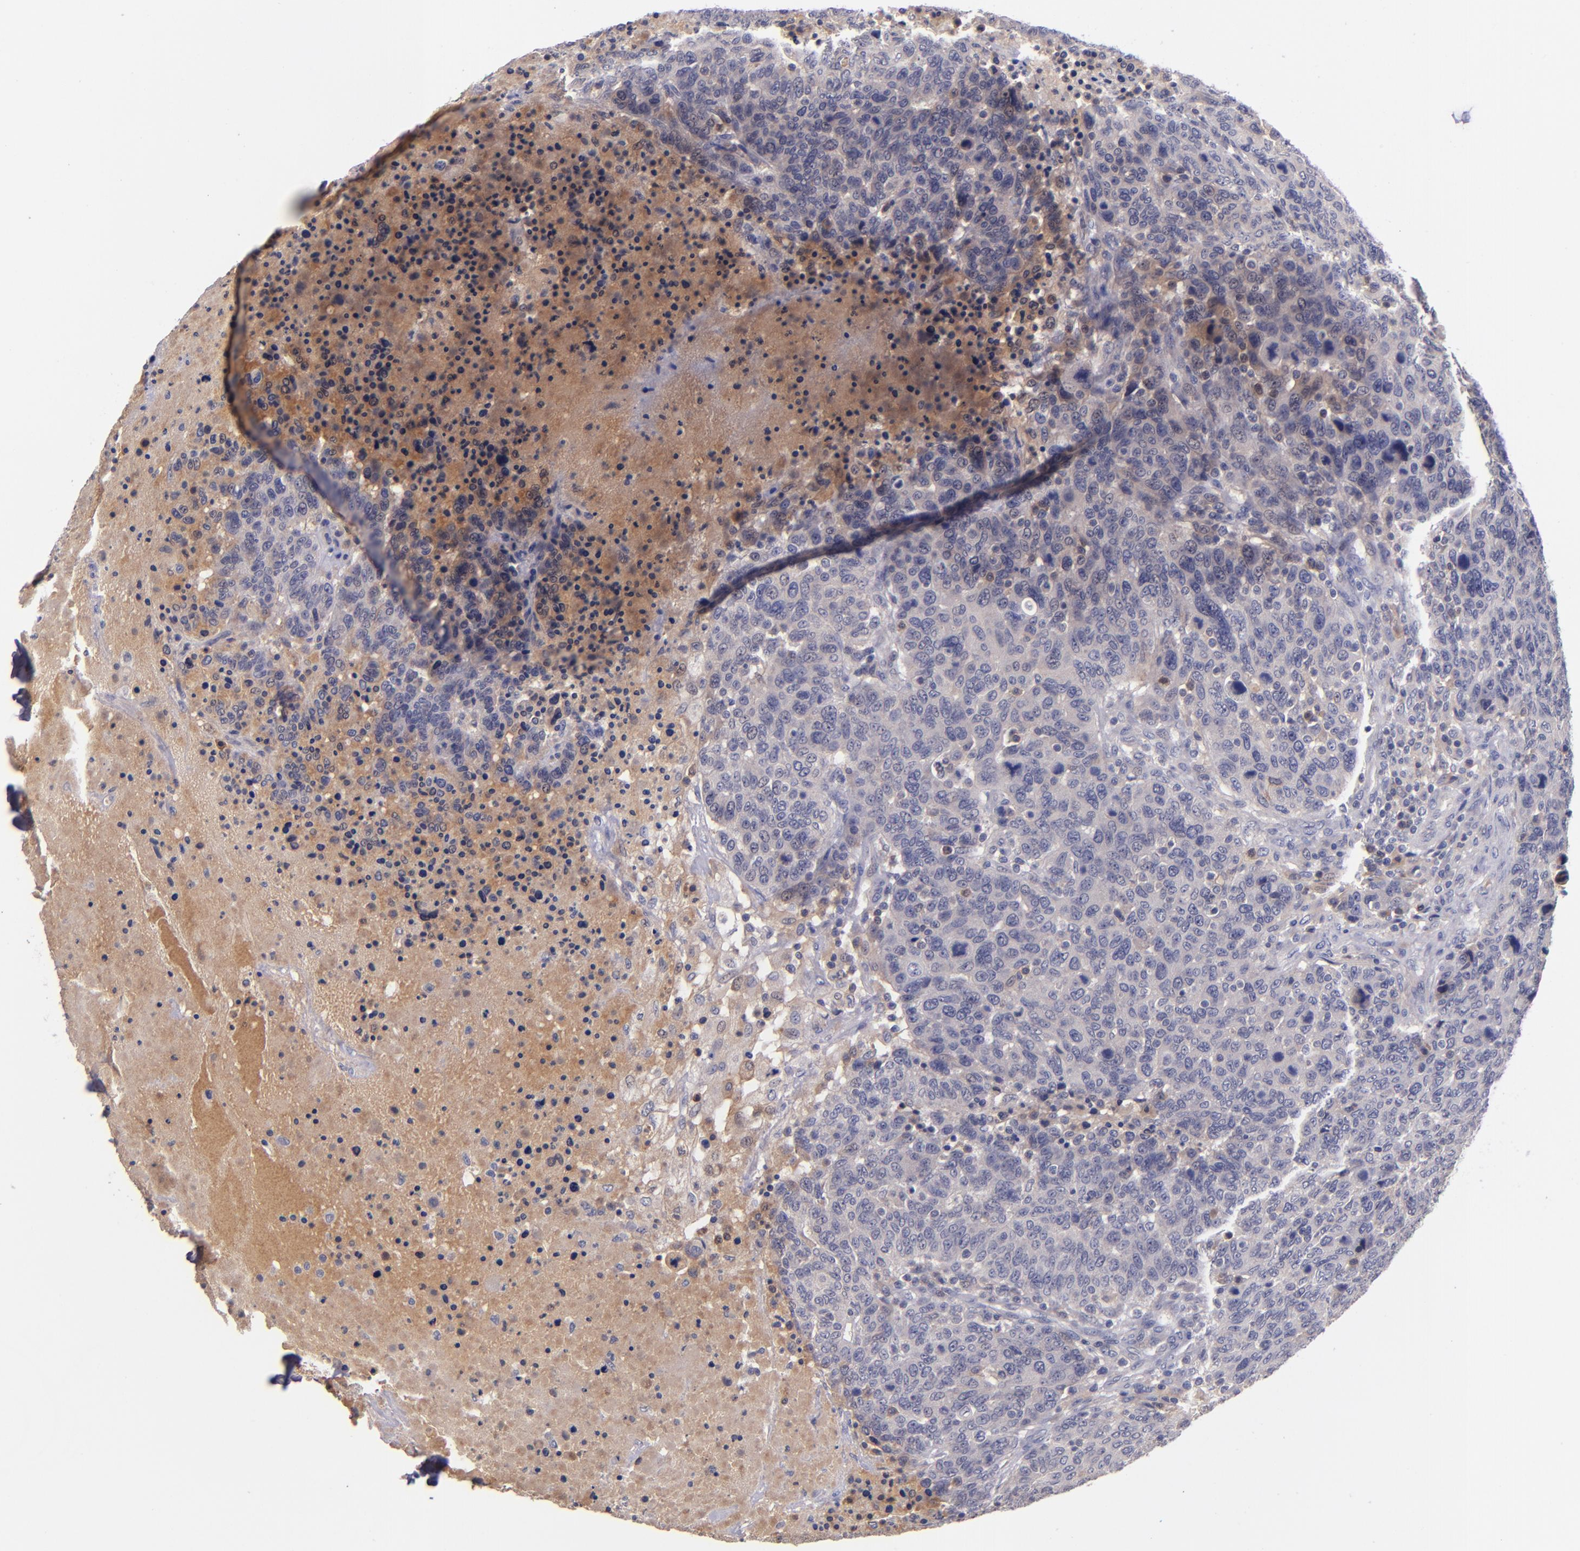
{"staining": {"intensity": "weak", "quantity": "25%-75%", "location": "cytoplasmic/membranous"}, "tissue": "breast cancer", "cell_type": "Tumor cells", "image_type": "cancer", "snomed": [{"axis": "morphology", "description": "Duct carcinoma"}, {"axis": "topography", "description": "Breast"}], "caption": "Breast cancer tissue displays weak cytoplasmic/membranous staining in approximately 25%-75% of tumor cells", "gene": "RBP4", "patient": {"sex": "female", "age": 37}}